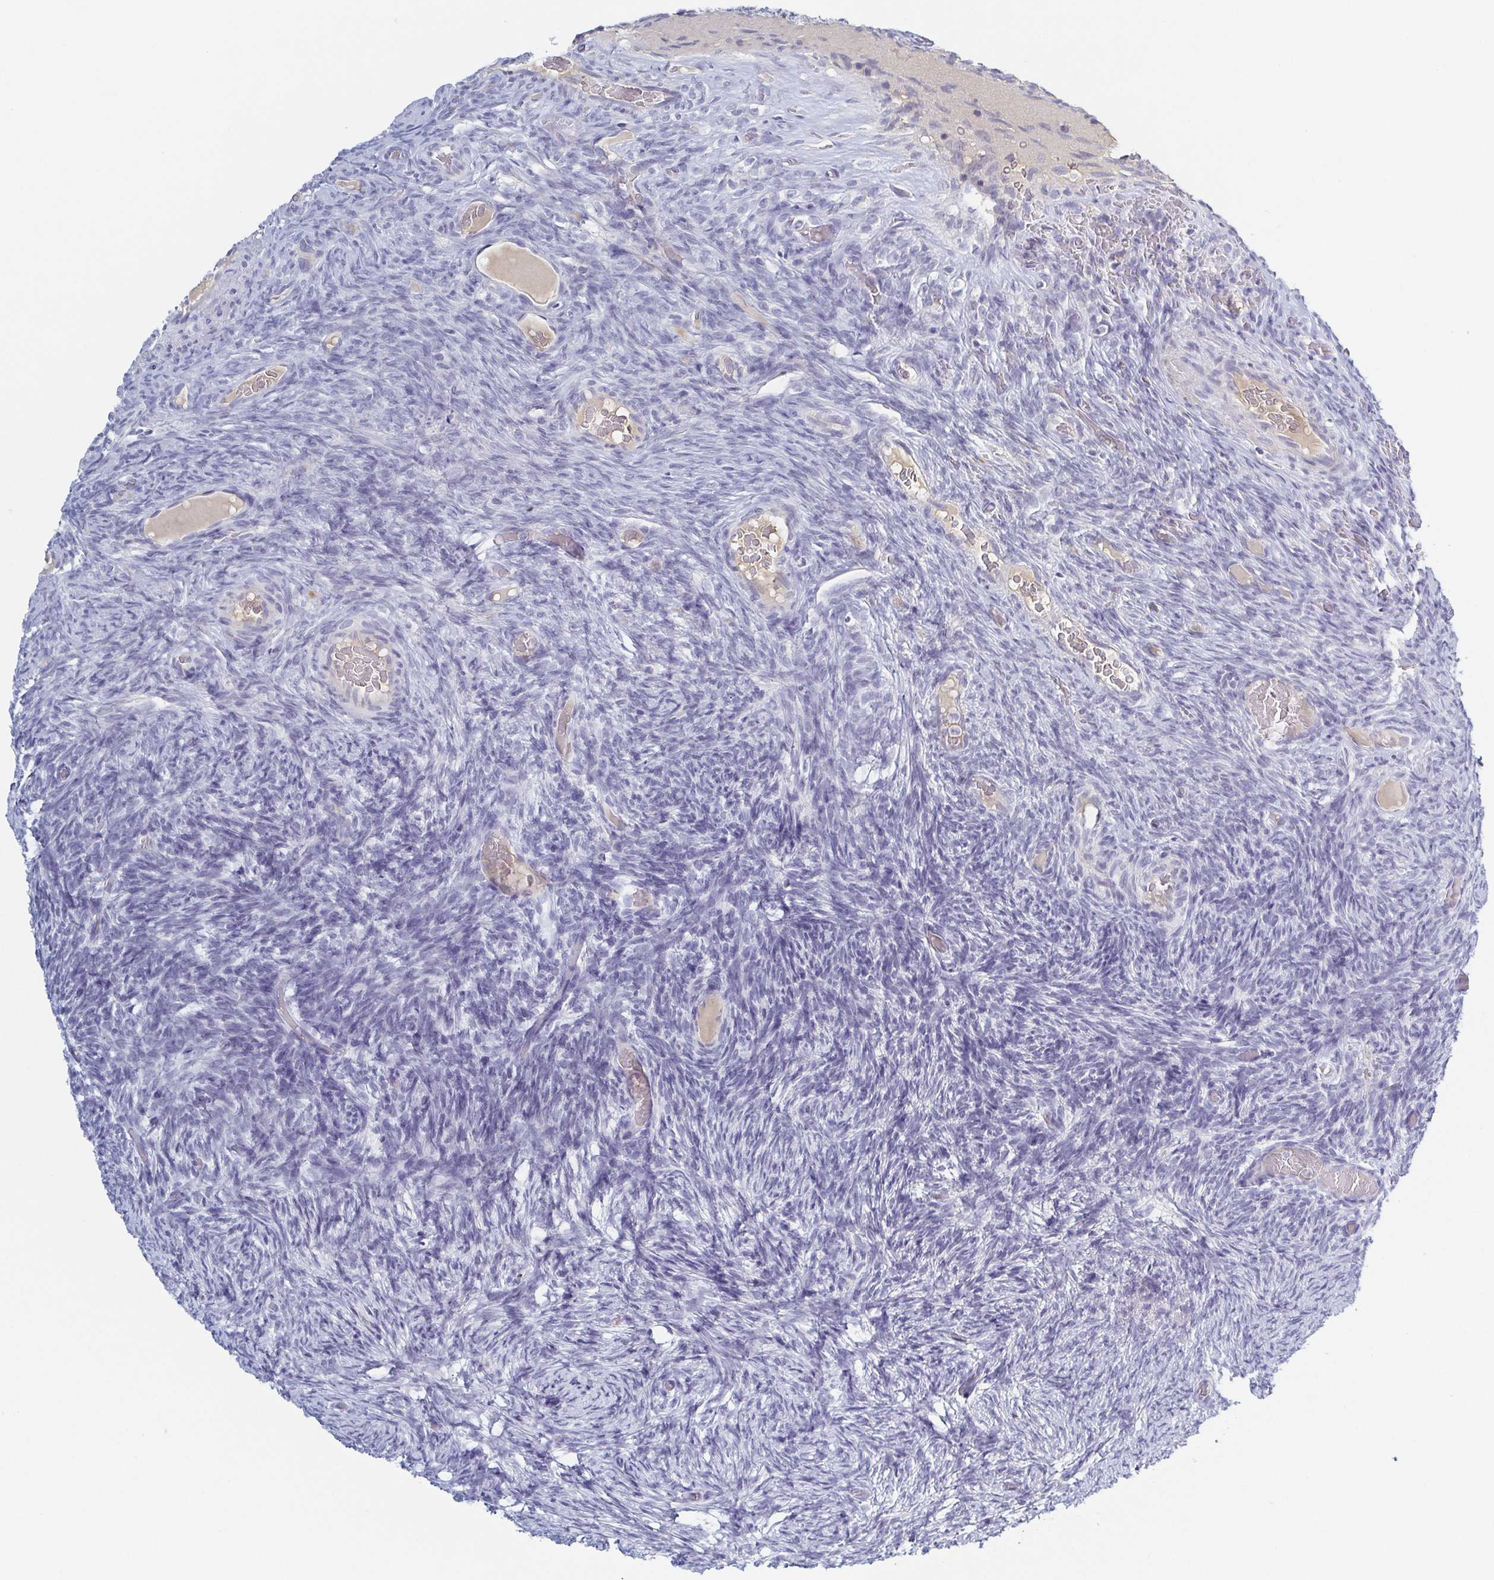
{"staining": {"intensity": "negative", "quantity": "none", "location": "none"}, "tissue": "ovary", "cell_type": "Ovarian stroma cells", "image_type": "normal", "snomed": [{"axis": "morphology", "description": "Normal tissue, NOS"}, {"axis": "topography", "description": "Ovary"}], "caption": "This is an IHC photomicrograph of unremarkable ovary. There is no positivity in ovarian stroma cells.", "gene": "RHOV", "patient": {"sex": "female", "age": 34}}